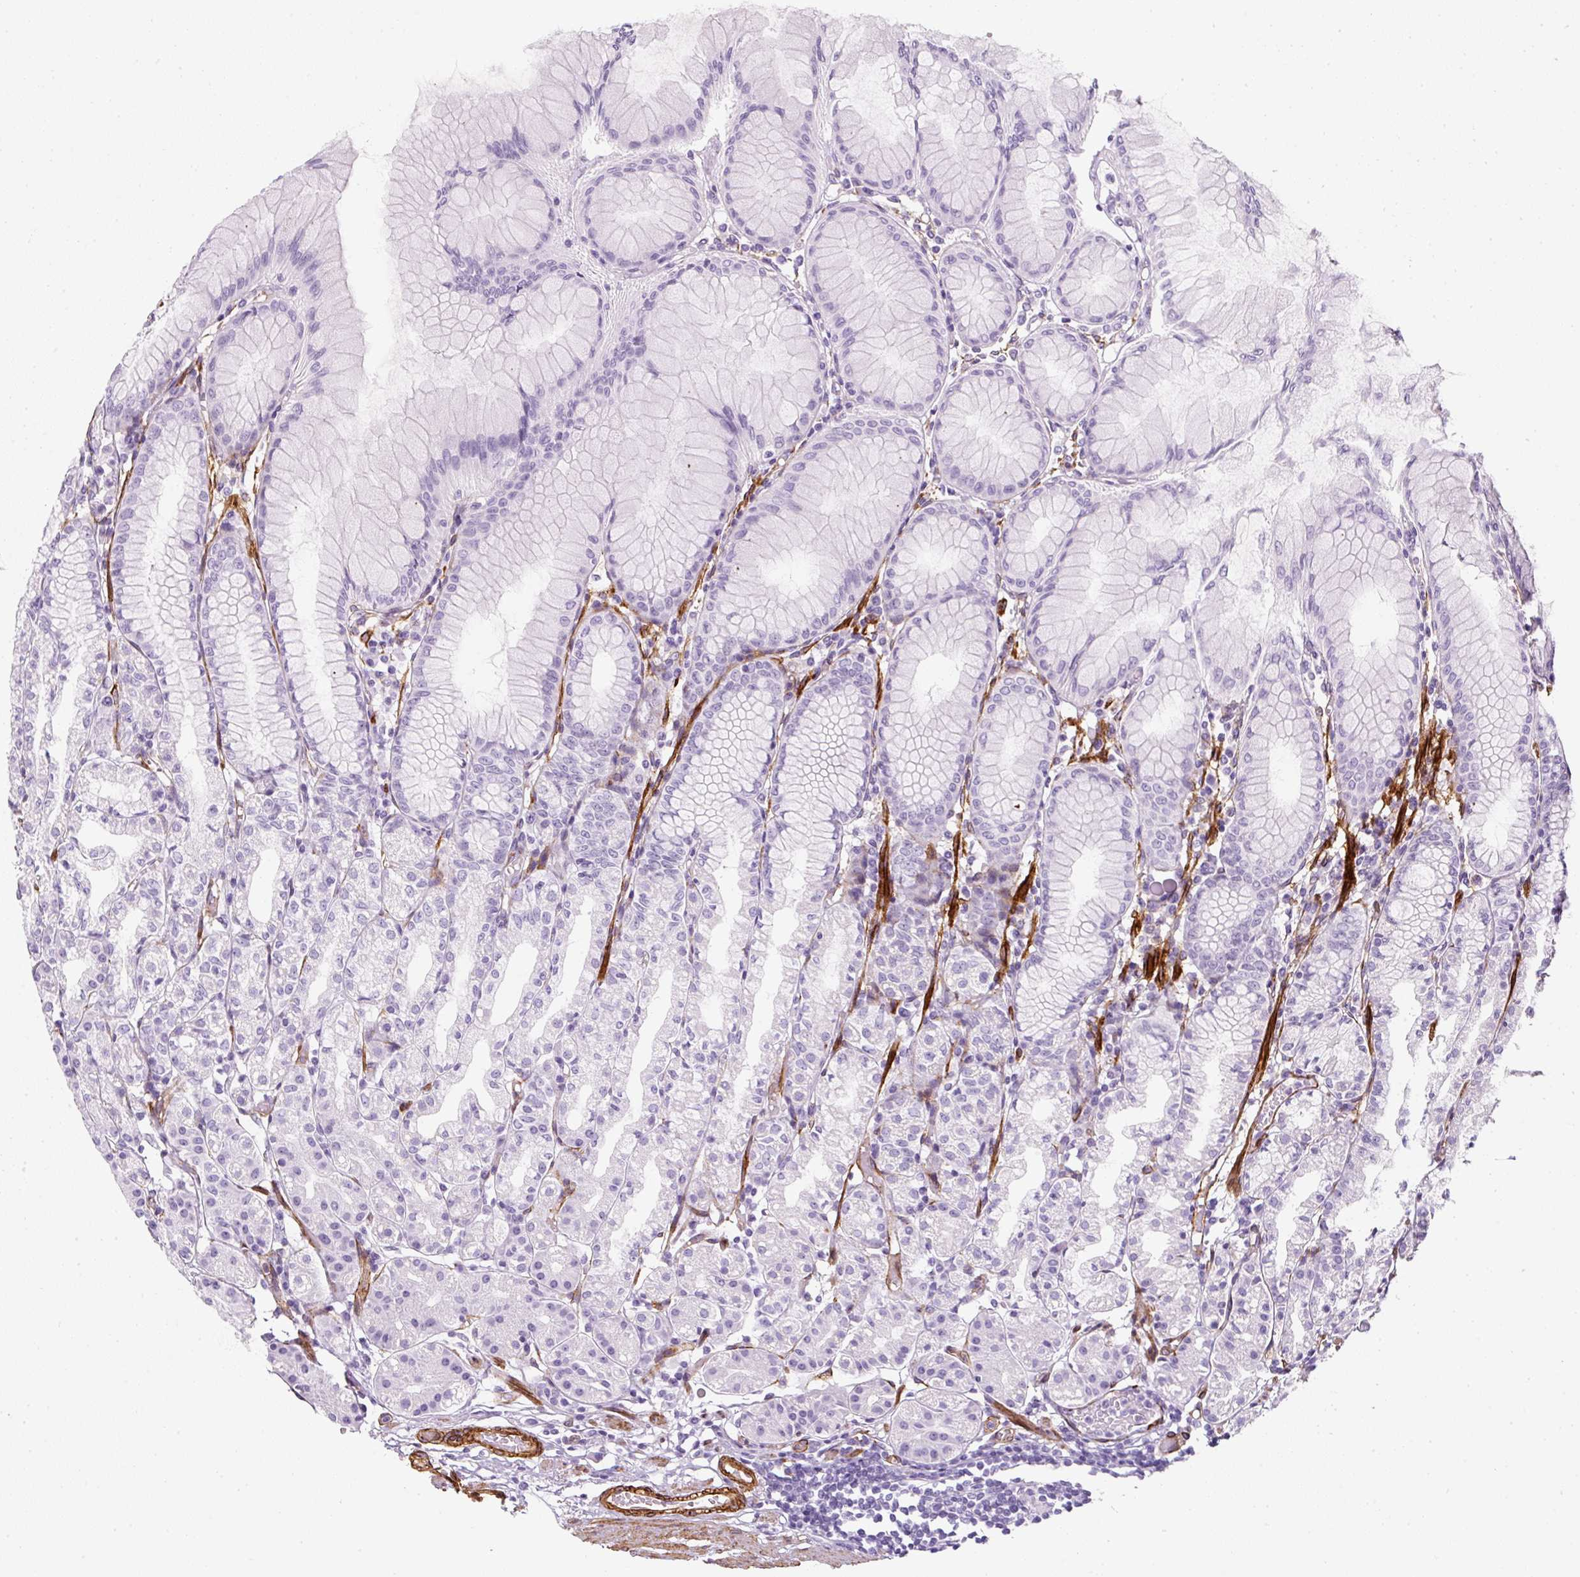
{"staining": {"intensity": "negative", "quantity": "none", "location": "none"}, "tissue": "stomach", "cell_type": "Glandular cells", "image_type": "normal", "snomed": [{"axis": "morphology", "description": "Normal tissue, NOS"}, {"axis": "topography", "description": "Stomach"}], "caption": "IHC of unremarkable stomach displays no expression in glandular cells.", "gene": "CAVIN3", "patient": {"sex": "female", "age": 57}}